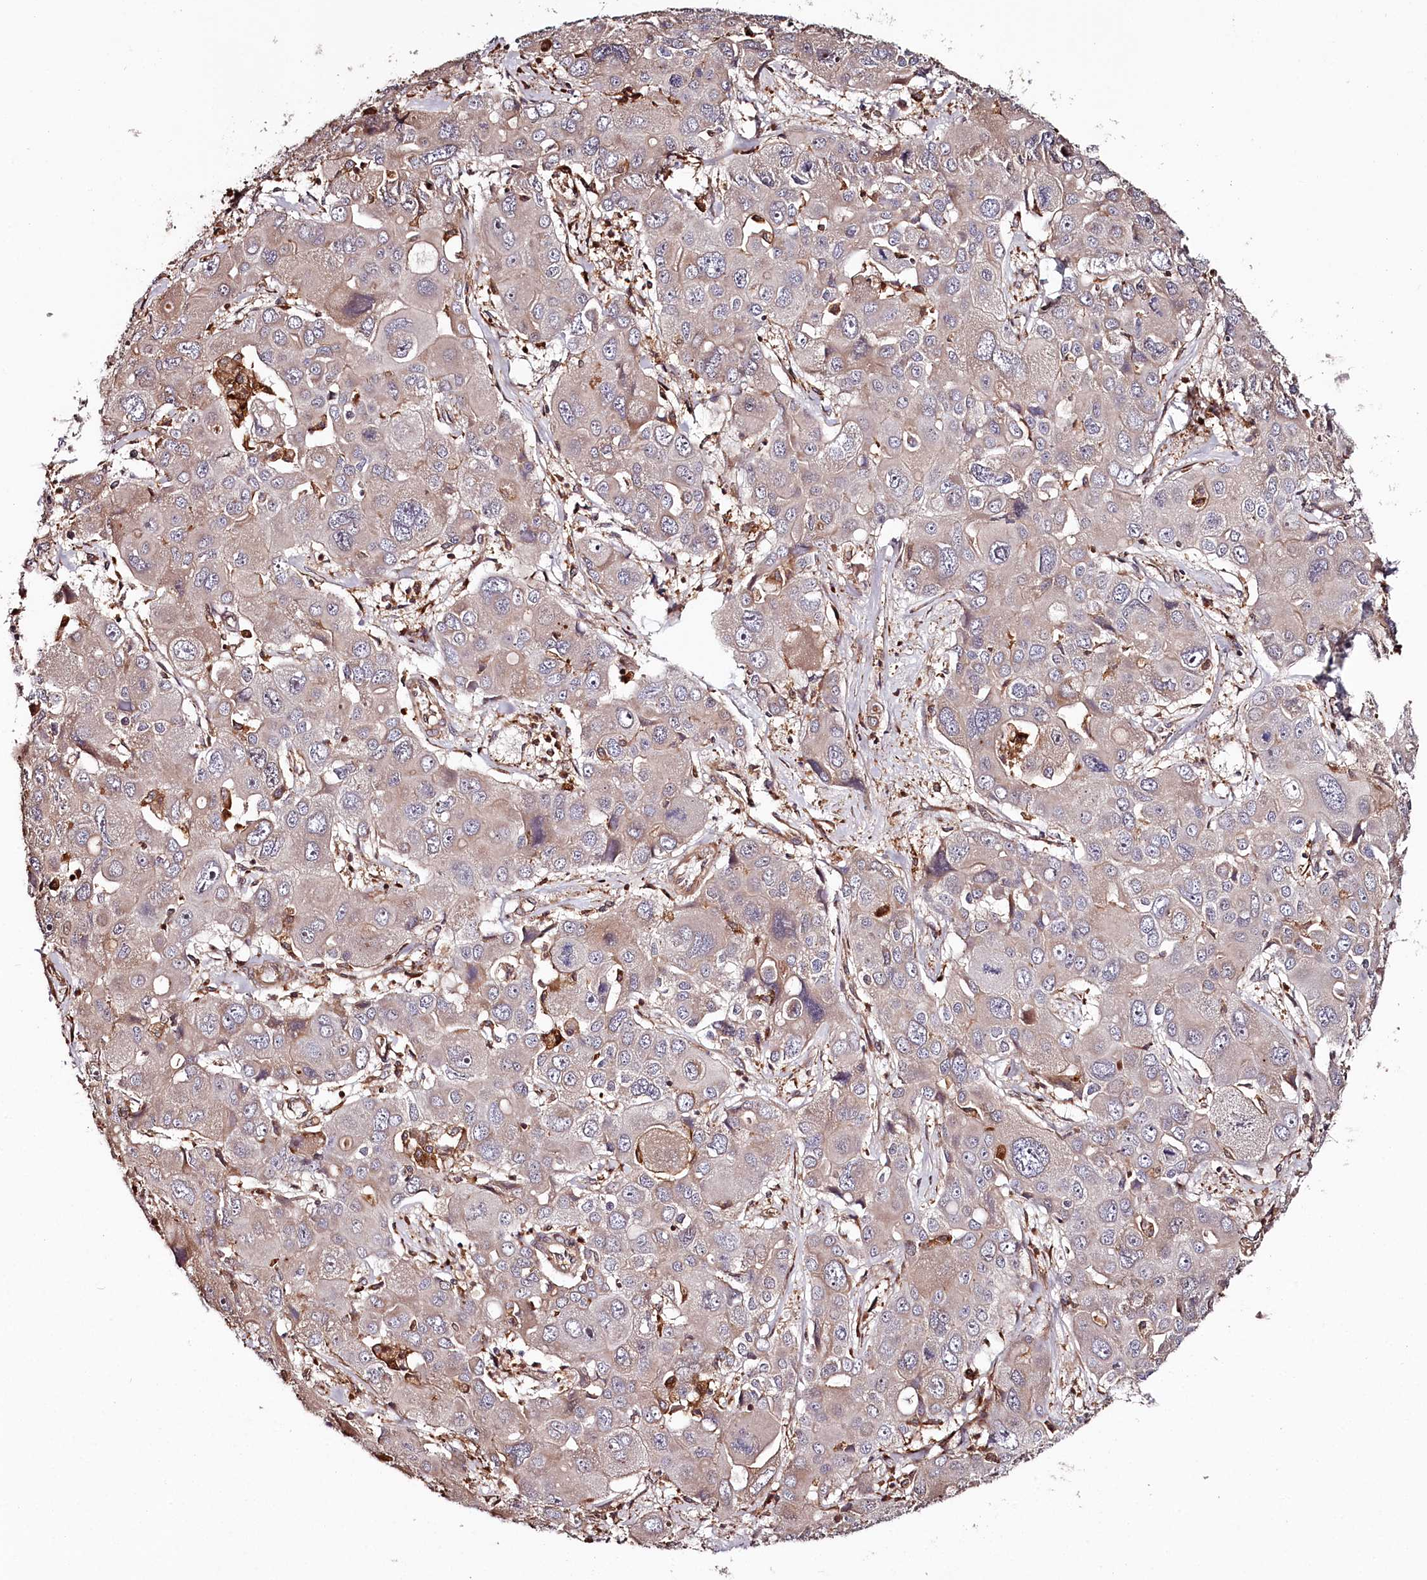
{"staining": {"intensity": "weak", "quantity": "<25%", "location": "cytoplasmic/membranous"}, "tissue": "liver cancer", "cell_type": "Tumor cells", "image_type": "cancer", "snomed": [{"axis": "morphology", "description": "Cholangiocarcinoma"}, {"axis": "topography", "description": "Liver"}], "caption": "Protein analysis of liver cholangiocarcinoma shows no significant positivity in tumor cells.", "gene": "KIF14", "patient": {"sex": "male", "age": 67}}